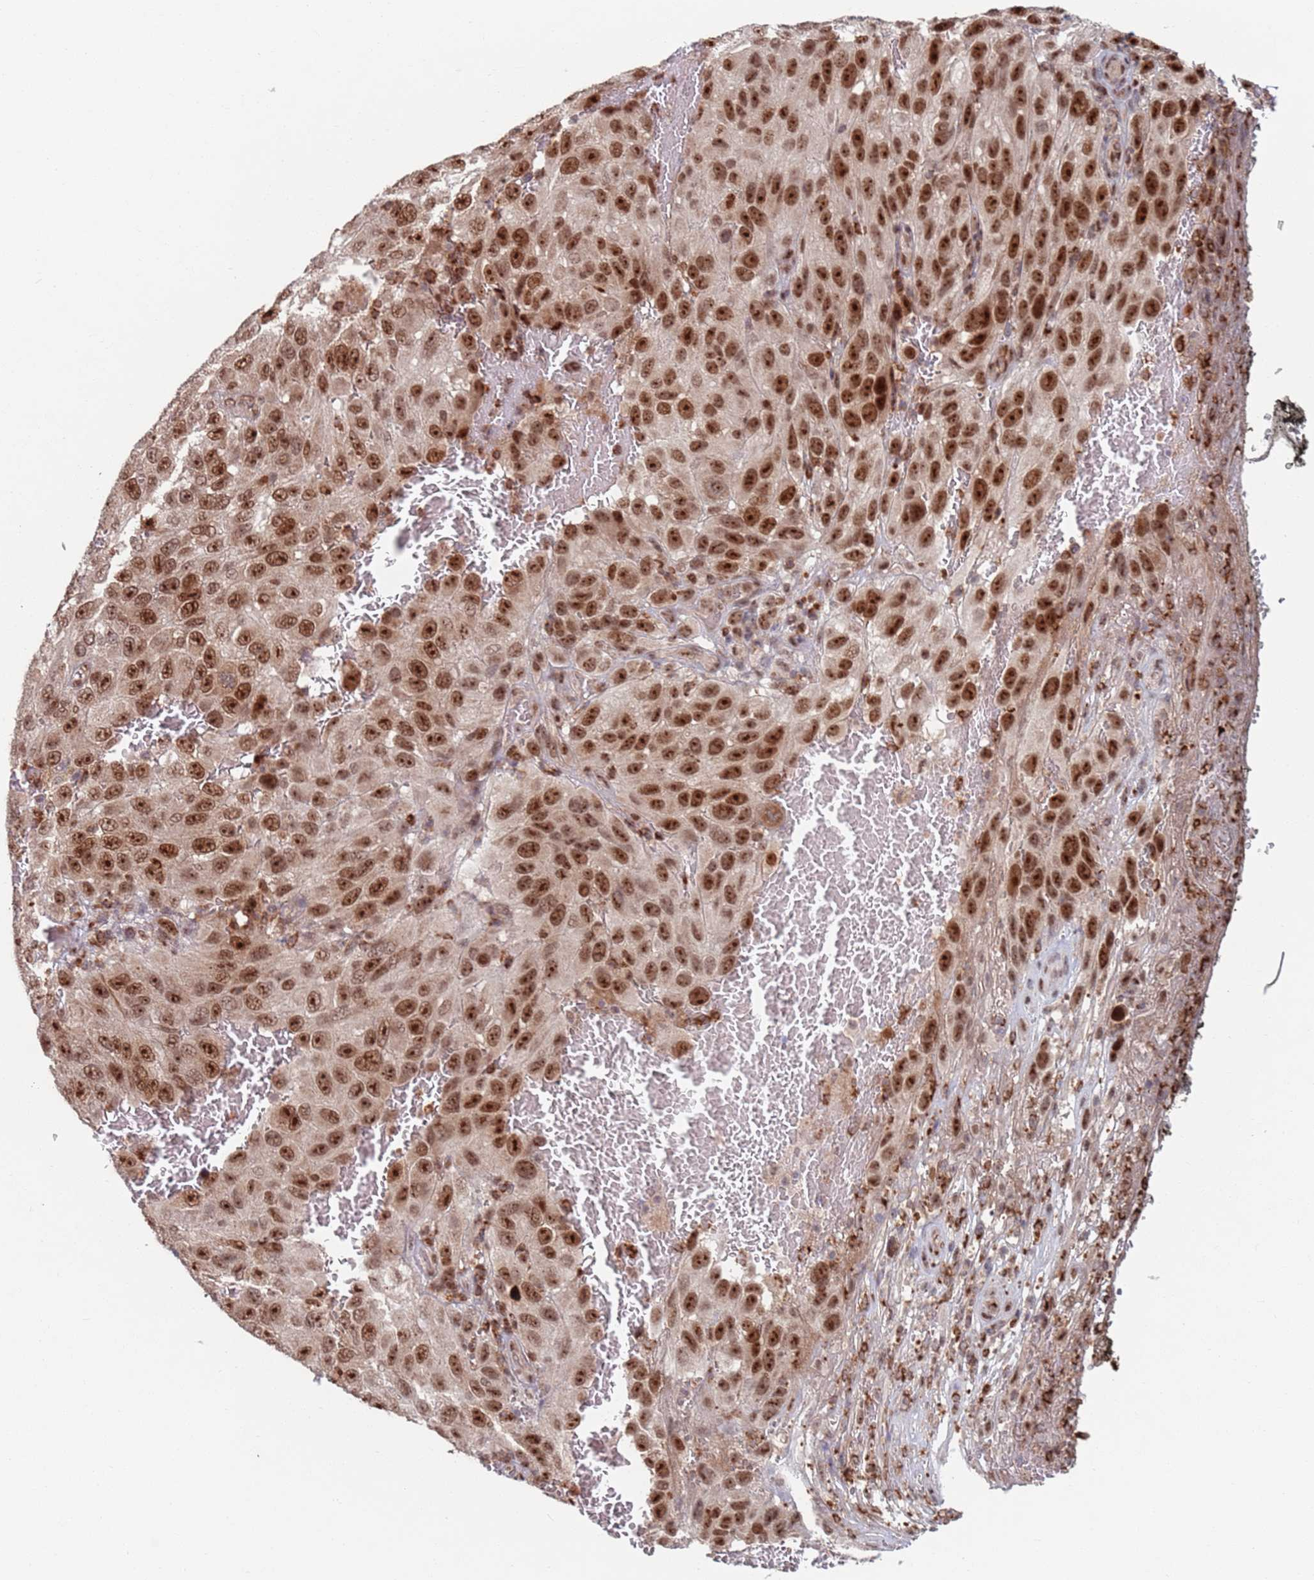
{"staining": {"intensity": "strong", "quantity": ">75%", "location": "nuclear"}, "tissue": "melanoma", "cell_type": "Tumor cells", "image_type": "cancer", "snomed": [{"axis": "morphology", "description": "Normal tissue, NOS"}, {"axis": "morphology", "description": "Malignant melanoma, NOS"}, {"axis": "topography", "description": "Skin"}], "caption": "Malignant melanoma stained with a brown dye exhibits strong nuclear positive expression in approximately >75% of tumor cells.", "gene": "RPP25", "patient": {"sex": "female", "age": 96}}